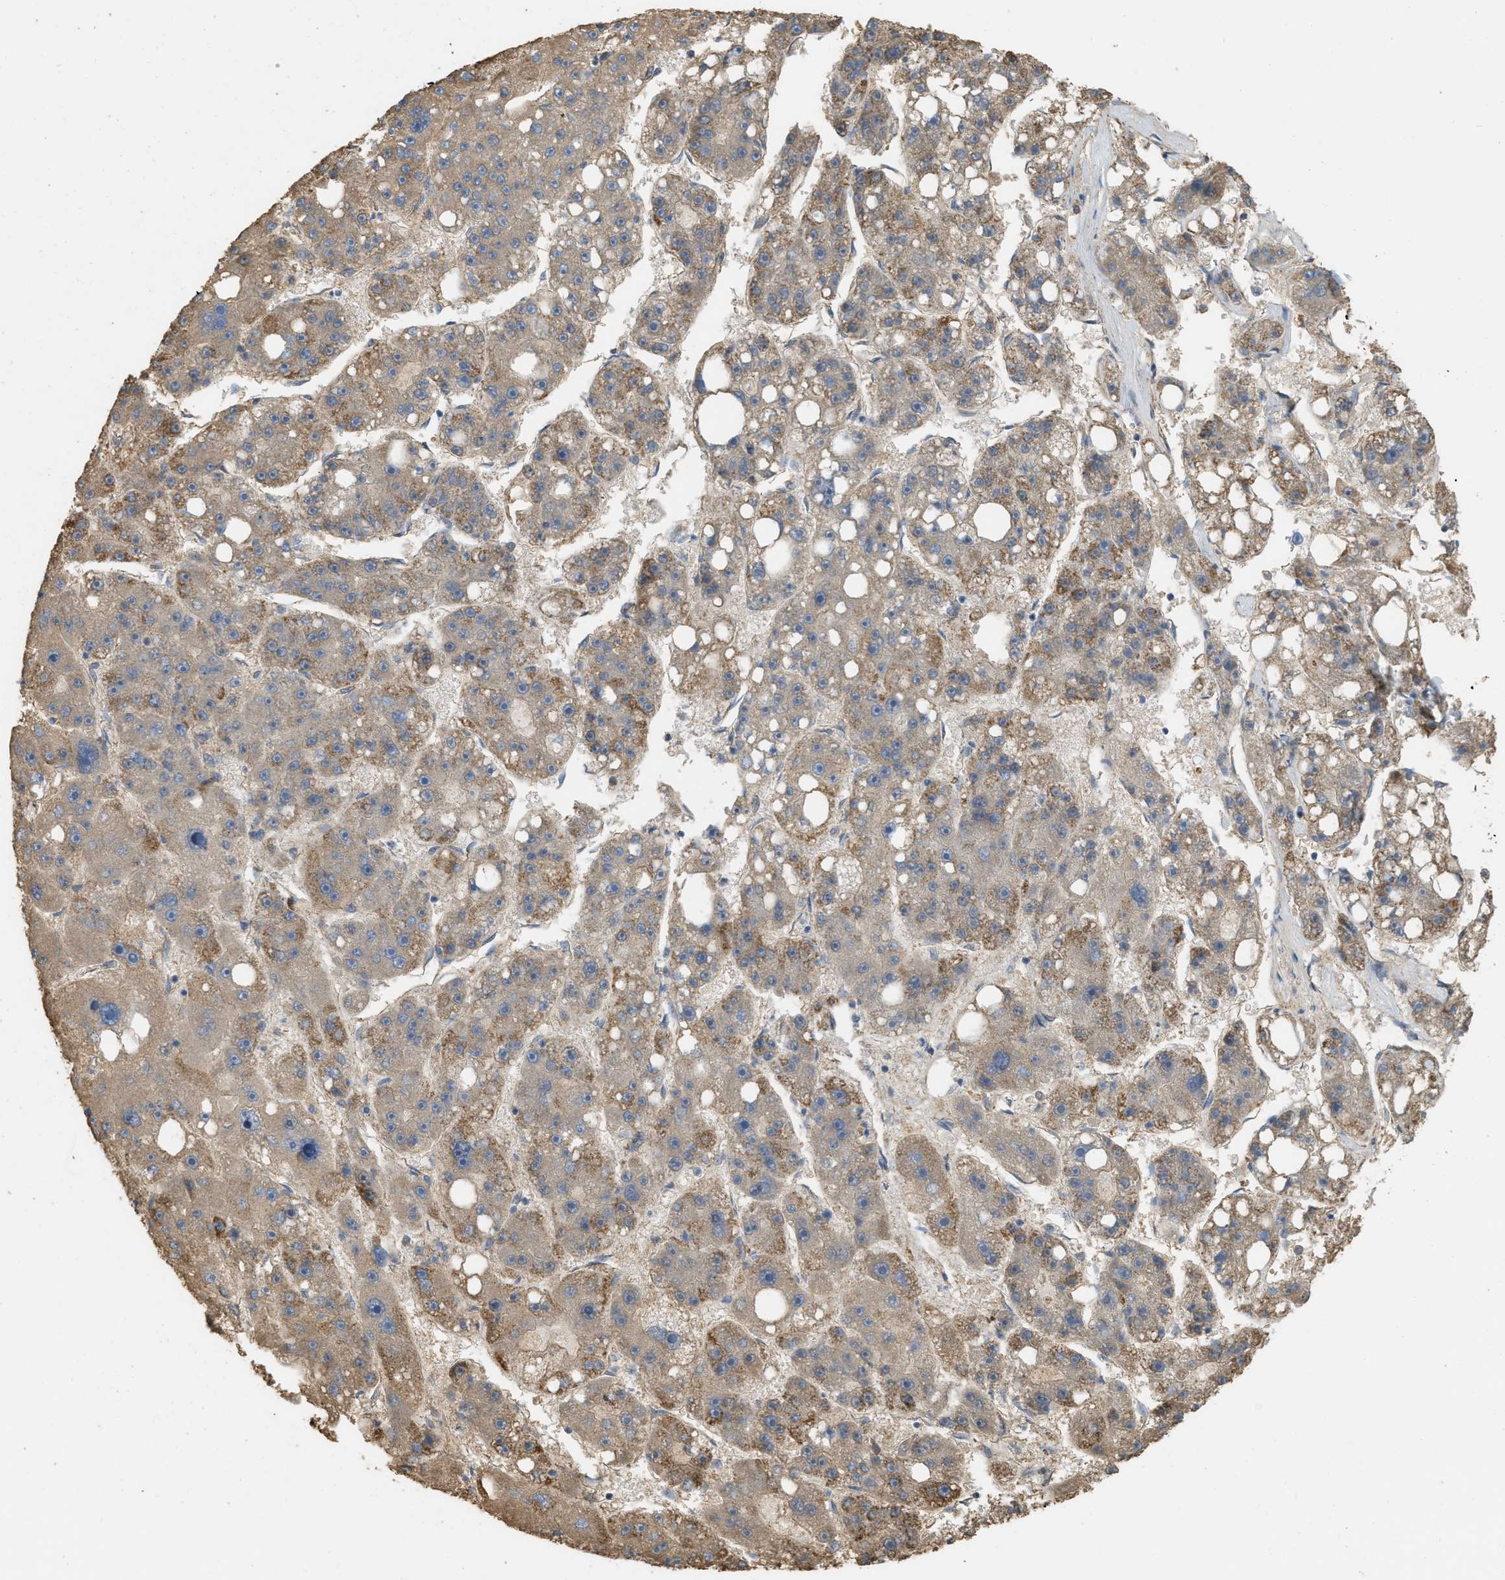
{"staining": {"intensity": "weak", "quantity": ">75%", "location": "cytoplasmic/membranous"}, "tissue": "liver cancer", "cell_type": "Tumor cells", "image_type": "cancer", "snomed": [{"axis": "morphology", "description": "Carcinoma, Hepatocellular, NOS"}, {"axis": "topography", "description": "Liver"}], "caption": "This is an image of immunohistochemistry (IHC) staining of liver cancer (hepatocellular carcinoma), which shows weak positivity in the cytoplasmic/membranous of tumor cells.", "gene": "KCNA4", "patient": {"sex": "female", "age": 61}}